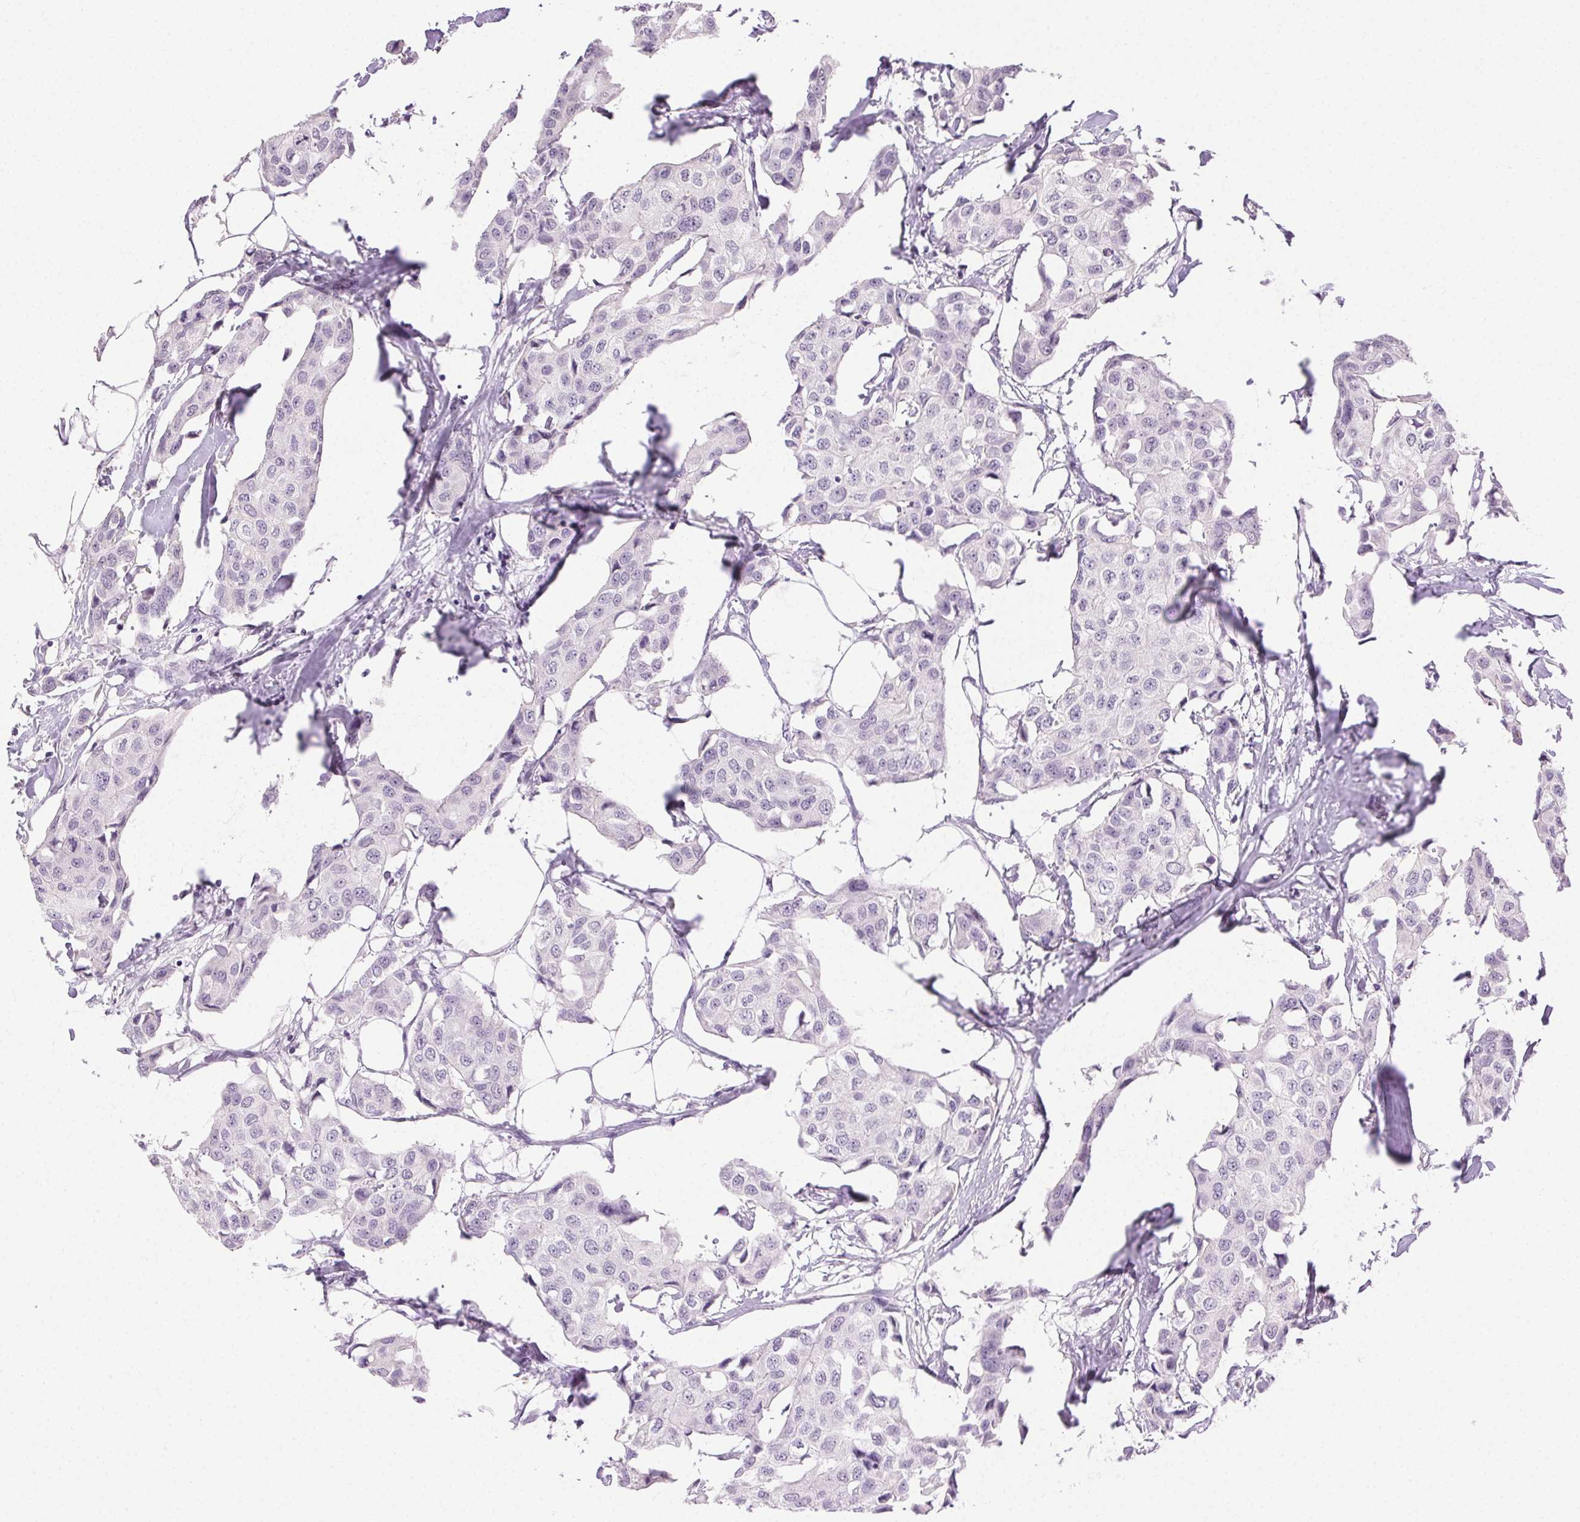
{"staining": {"intensity": "negative", "quantity": "none", "location": "none"}, "tissue": "breast cancer", "cell_type": "Tumor cells", "image_type": "cancer", "snomed": [{"axis": "morphology", "description": "Duct carcinoma"}, {"axis": "topography", "description": "Breast"}], "caption": "DAB (3,3'-diaminobenzidine) immunohistochemical staining of human breast cancer (intraductal carcinoma) exhibits no significant expression in tumor cells.", "gene": "CLDN10", "patient": {"sex": "female", "age": 80}}